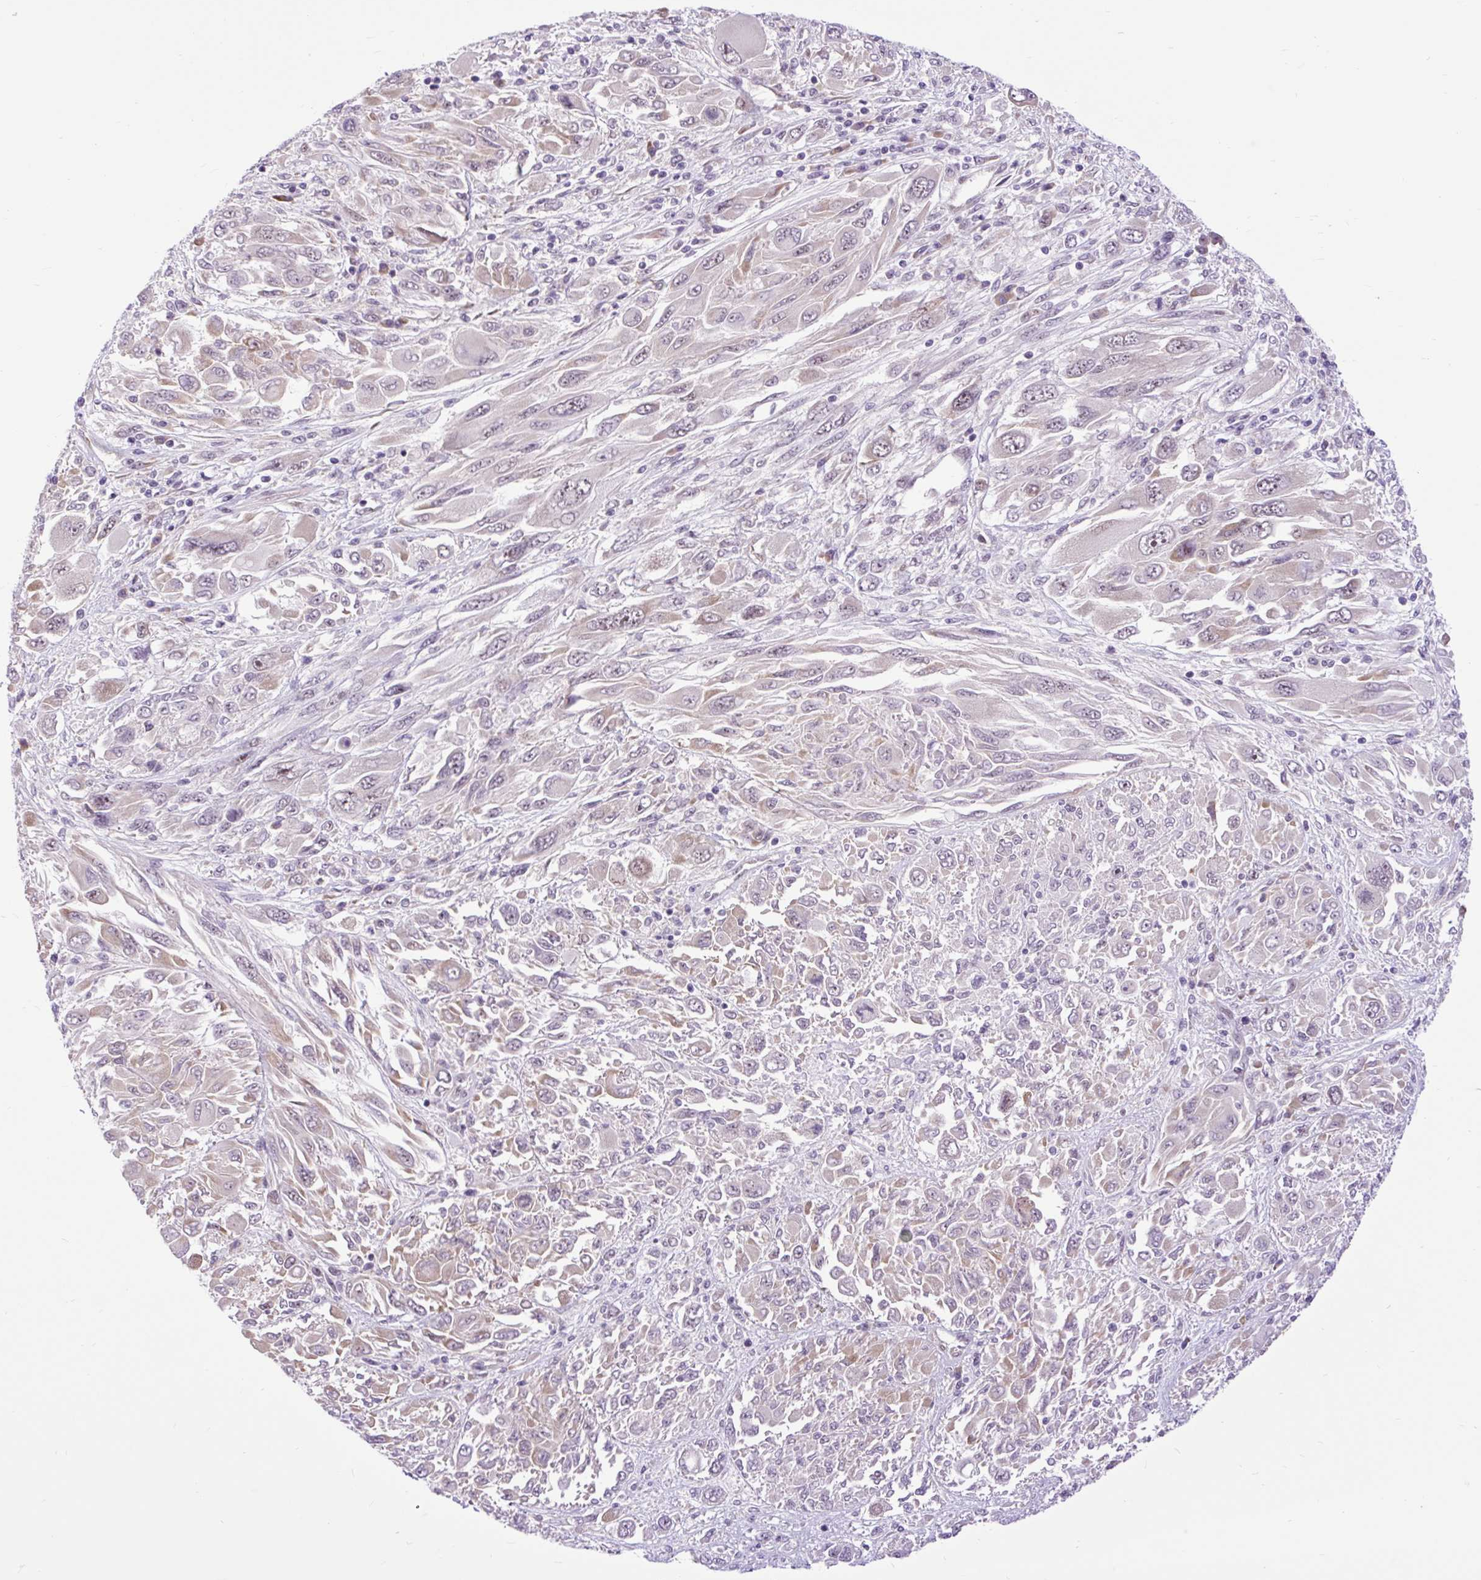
{"staining": {"intensity": "weak", "quantity": "<25%", "location": "nuclear"}, "tissue": "melanoma", "cell_type": "Tumor cells", "image_type": "cancer", "snomed": [{"axis": "morphology", "description": "Malignant melanoma, NOS"}, {"axis": "topography", "description": "Skin"}], "caption": "A high-resolution micrograph shows IHC staining of melanoma, which shows no significant positivity in tumor cells.", "gene": "CLK2", "patient": {"sex": "female", "age": 91}}